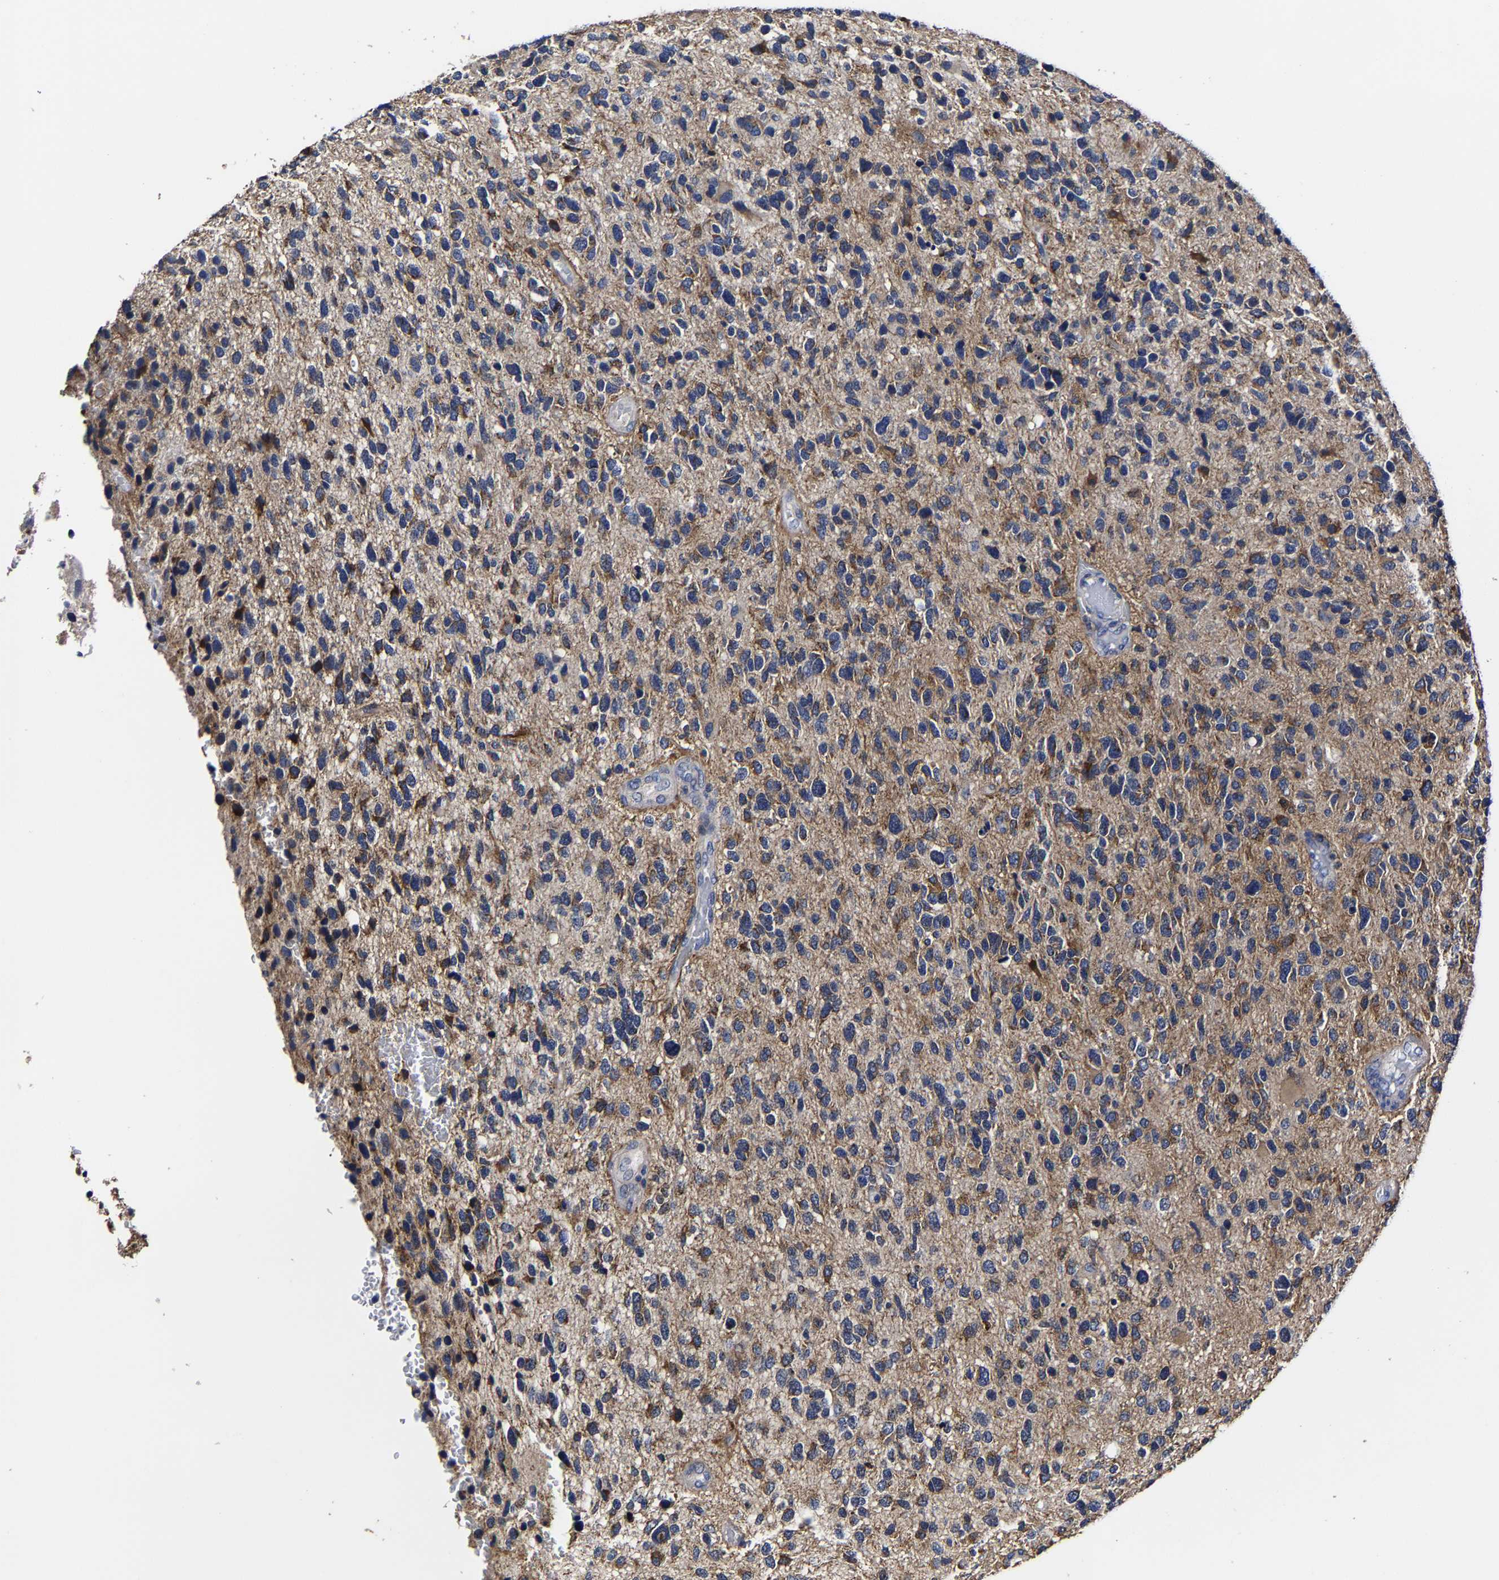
{"staining": {"intensity": "moderate", "quantity": "25%-75%", "location": "cytoplasmic/membranous"}, "tissue": "glioma", "cell_type": "Tumor cells", "image_type": "cancer", "snomed": [{"axis": "morphology", "description": "Glioma, malignant, High grade"}, {"axis": "topography", "description": "Brain"}], "caption": "High-power microscopy captured an immunohistochemistry (IHC) histopathology image of glioma, revealing moderate cytoplasmic/membranous positivity in about 25%-75% of tumor cells.", "gene": "AASS", "patient": {"sex": "female", "age": 58}}